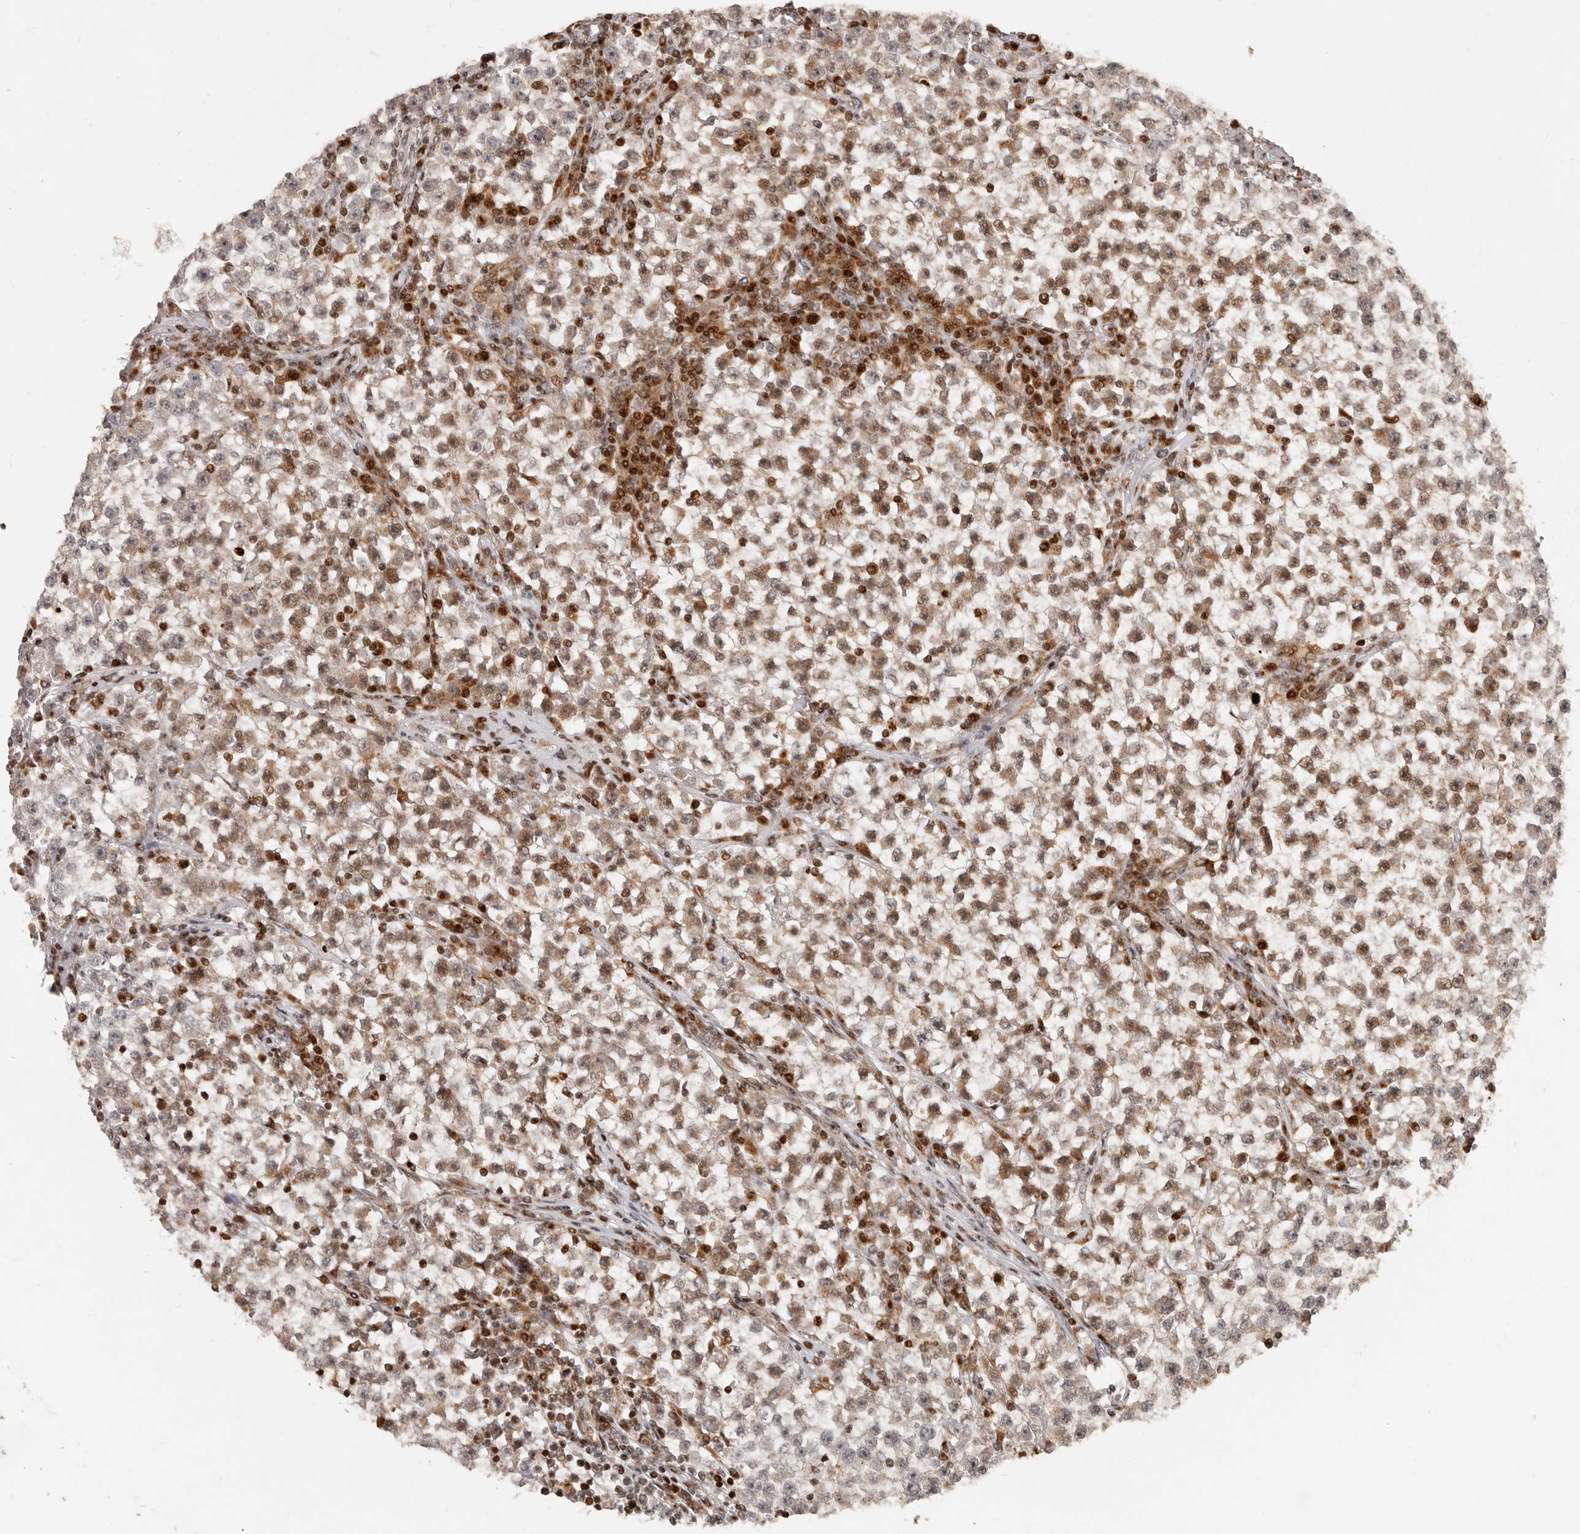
{"staining": {"intensity": "moderate", "quantity": ">75%", "location": "cytoplasmic/membranous,nuclear"}, "tissue": "testis cancer", "cell_type": "Tumor cells", "image_type": "cancer", "snomed": [{"axis": "morphology", "description": "Seminoma, NOS"}, {"axis": "topography", "description": "Testis"}], "caption": "Immunohistochemical staining of testis cancer (seminoma) shows medium levels of moderate cytoplasmic/membranous and nuclear positivity in about >75% of tumor cells.", "gene": "TRIM4", "patient": {"sex": "male", "age": 22}}